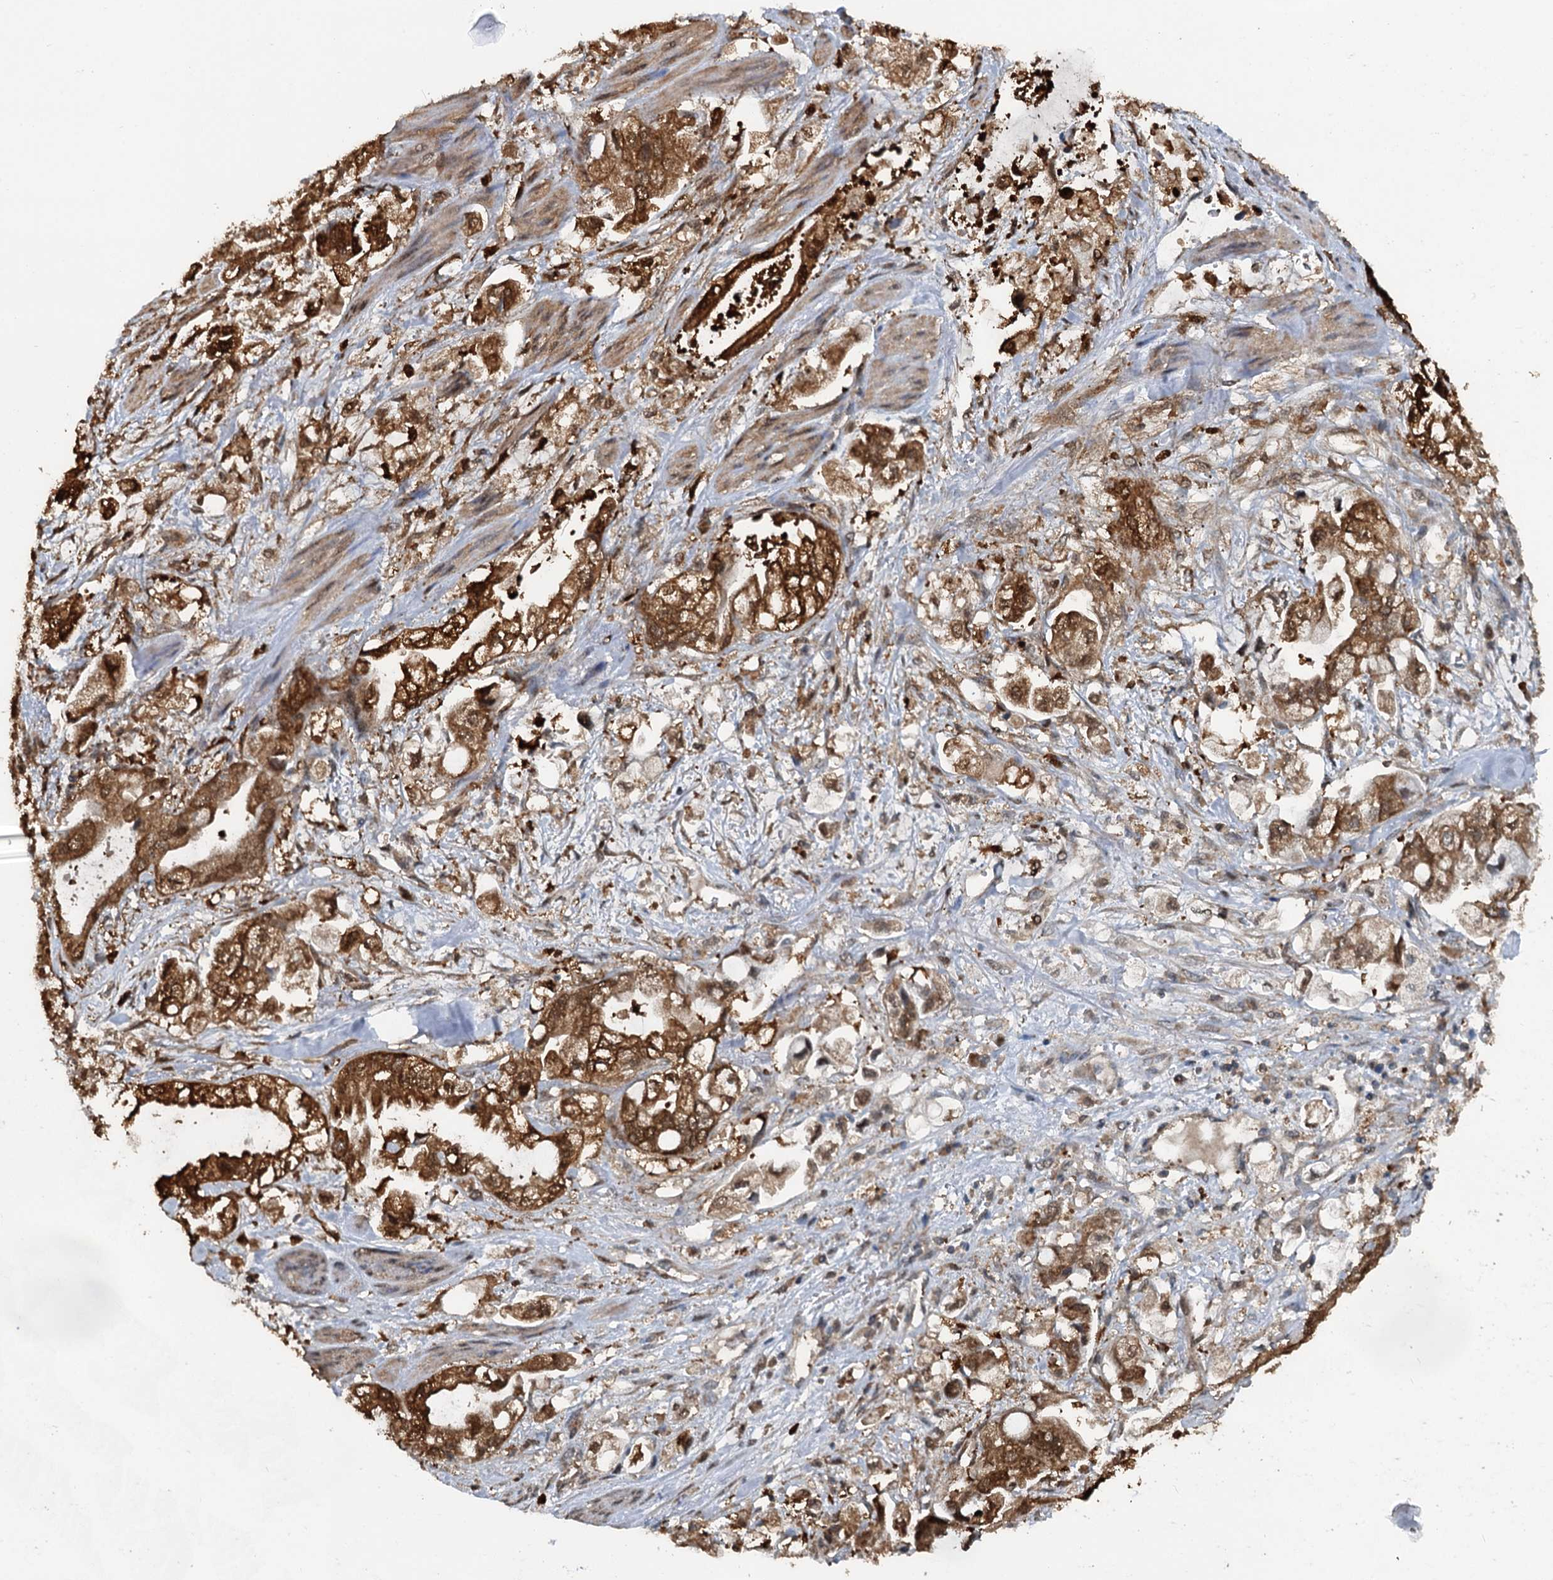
{"staining": {"intensity": "strong", "quantity": ">75%", "location": "cytoplasmic/membranous"}, "tissue": "stomach cancer", "cell_type": "Tumor cells", "image_type": "cancer", "snomed": [{"axis": "morphology", "description": "Adenocarcinoma, NOS"}, {"axis": "topography", "description": "Stomach"}], "caption": "This photomicrograph demonstrates immunohistochemistry (IHC) staining of stomach cancer, with high strong cytoplasmic/membranous positivity in about >75% of tumor cells.", "gene": "GPI", "patient": {"sex": "male", "age": 62}}